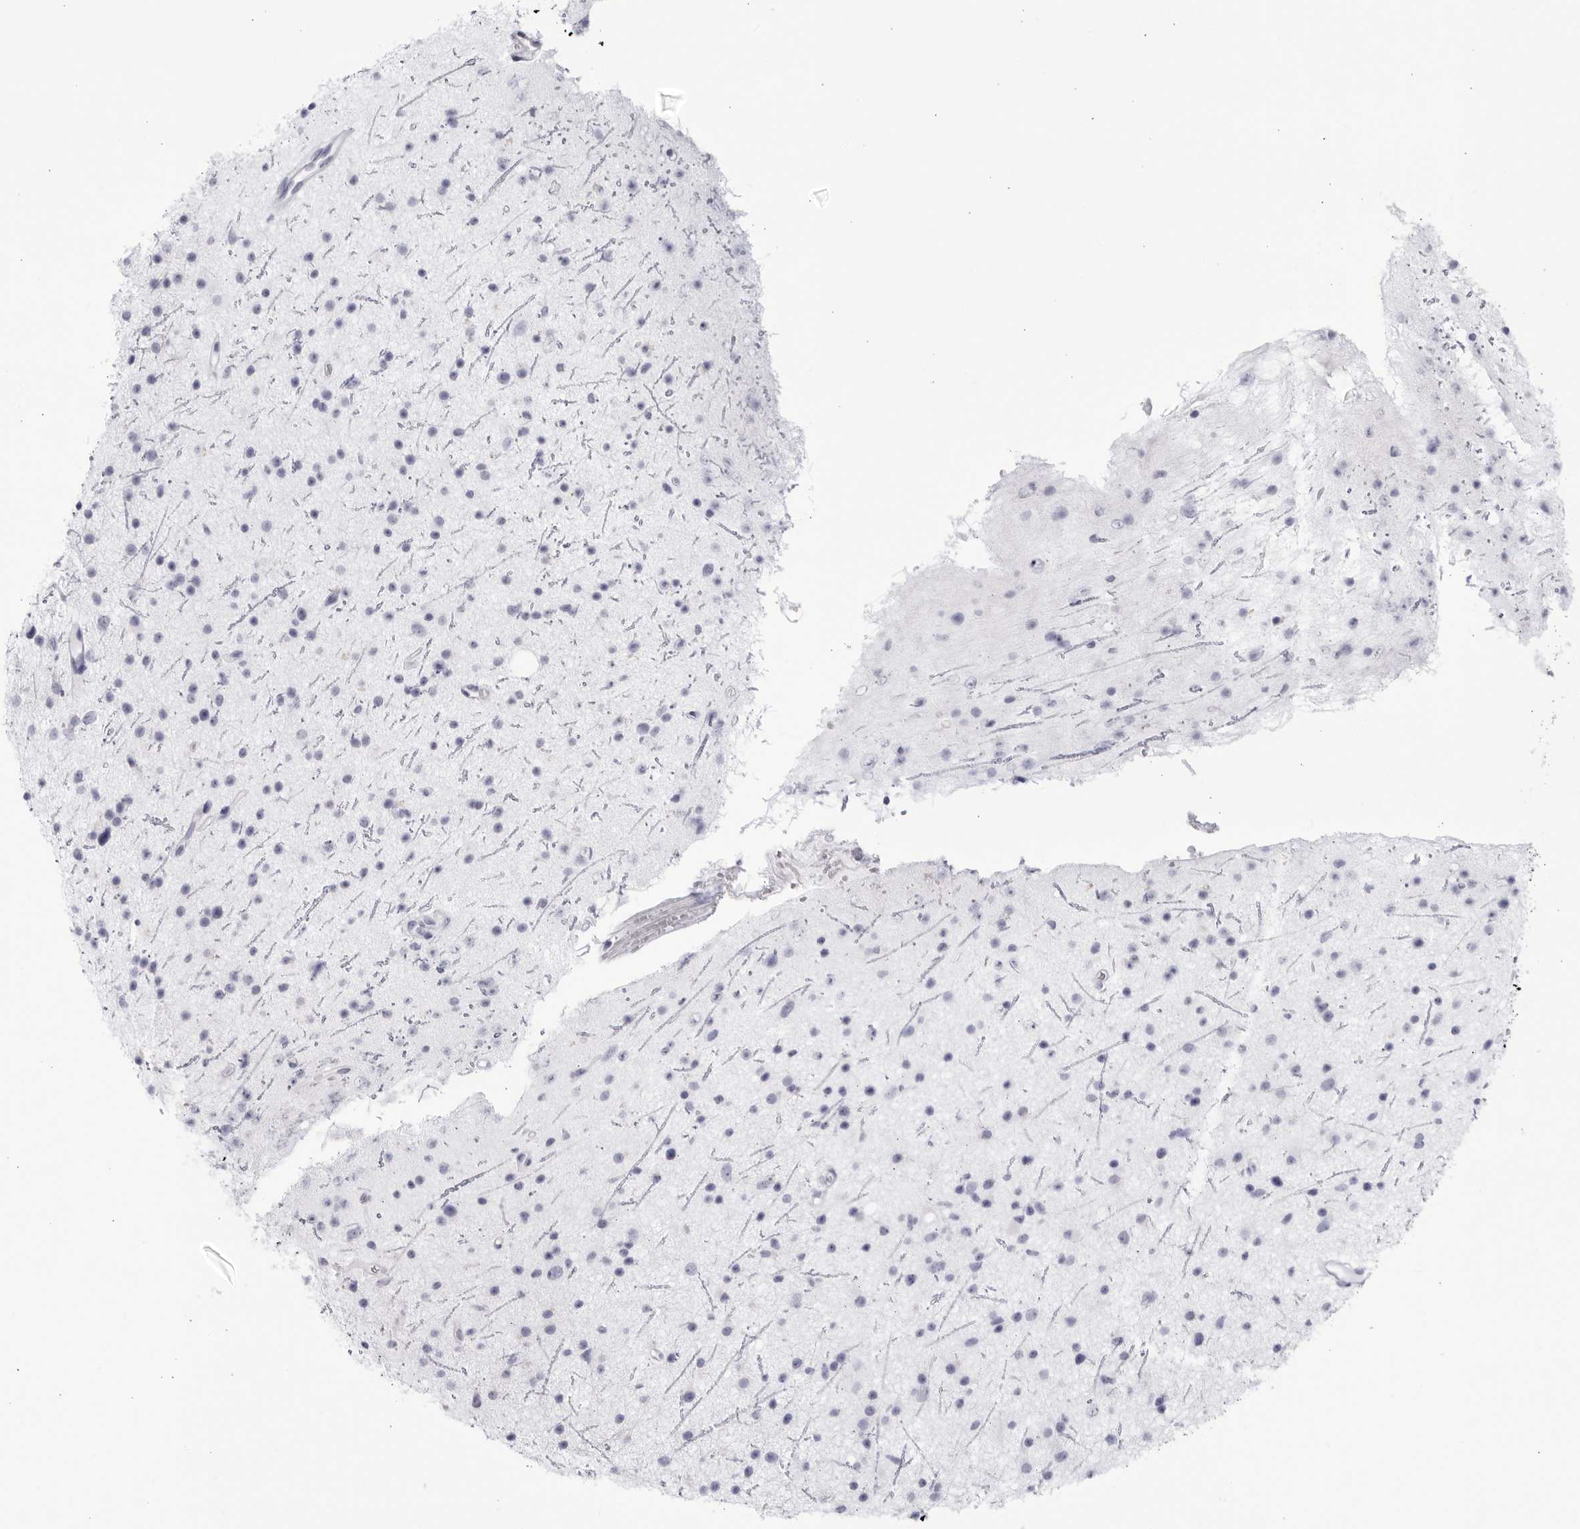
{"staining": {"intensity": "negative", "quantity": "none", "location": "none"}, "tissue": "glioma", "cell_type": "Tumor cells", "image_type": "cancer", "snomed": [{"axis": "morphology", "description": "Glioma, malignant, Low grade"}, {"axis": "topography", "description": "Cerebral cortex"}], "caption": "Glioma stained for a protein using immunohistochemistry exhibits no expression tumor cells.", "gene": "CNBD1", "patient": {"sex": "female", "age": 39}}